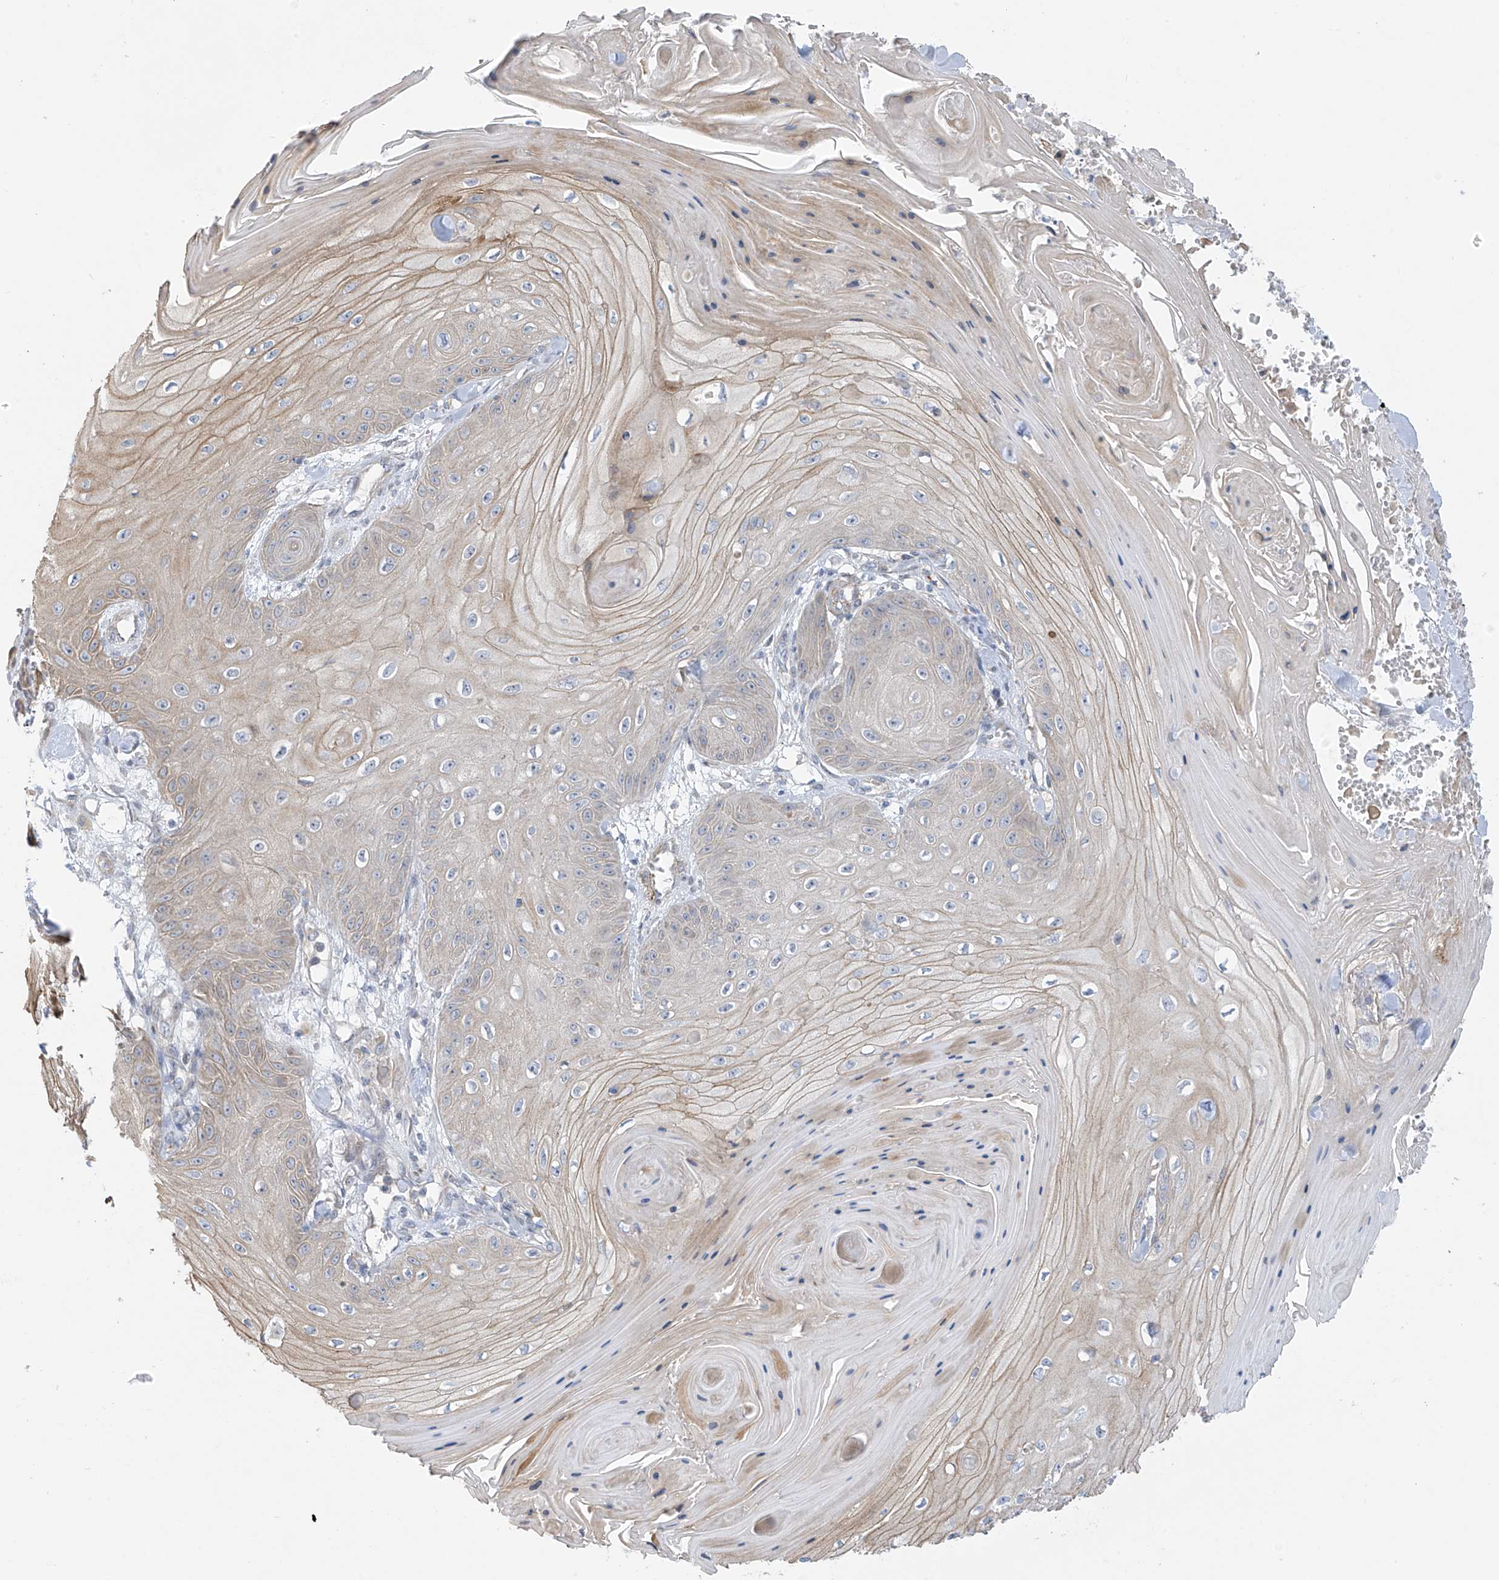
{"staining": {"intensity": "weak", "quantity": "<25%", "location": "cytoplasmic/membranous"}, "tissue": "skin cancer", "cell_type": "Tumor cells", "image_type": "cancer", "snomed": [{"axis": "morphology", "description": "Squamous cell carcinoma, NOS"}, {"axis": "topography", "description": "Skin"}], "caption": "Skin cancer stained for a protein using immunohistochemistry reveals no positivity tumor cells.", "gene": "ZNF641", "patient": {"sex": "male", "age": 74}}